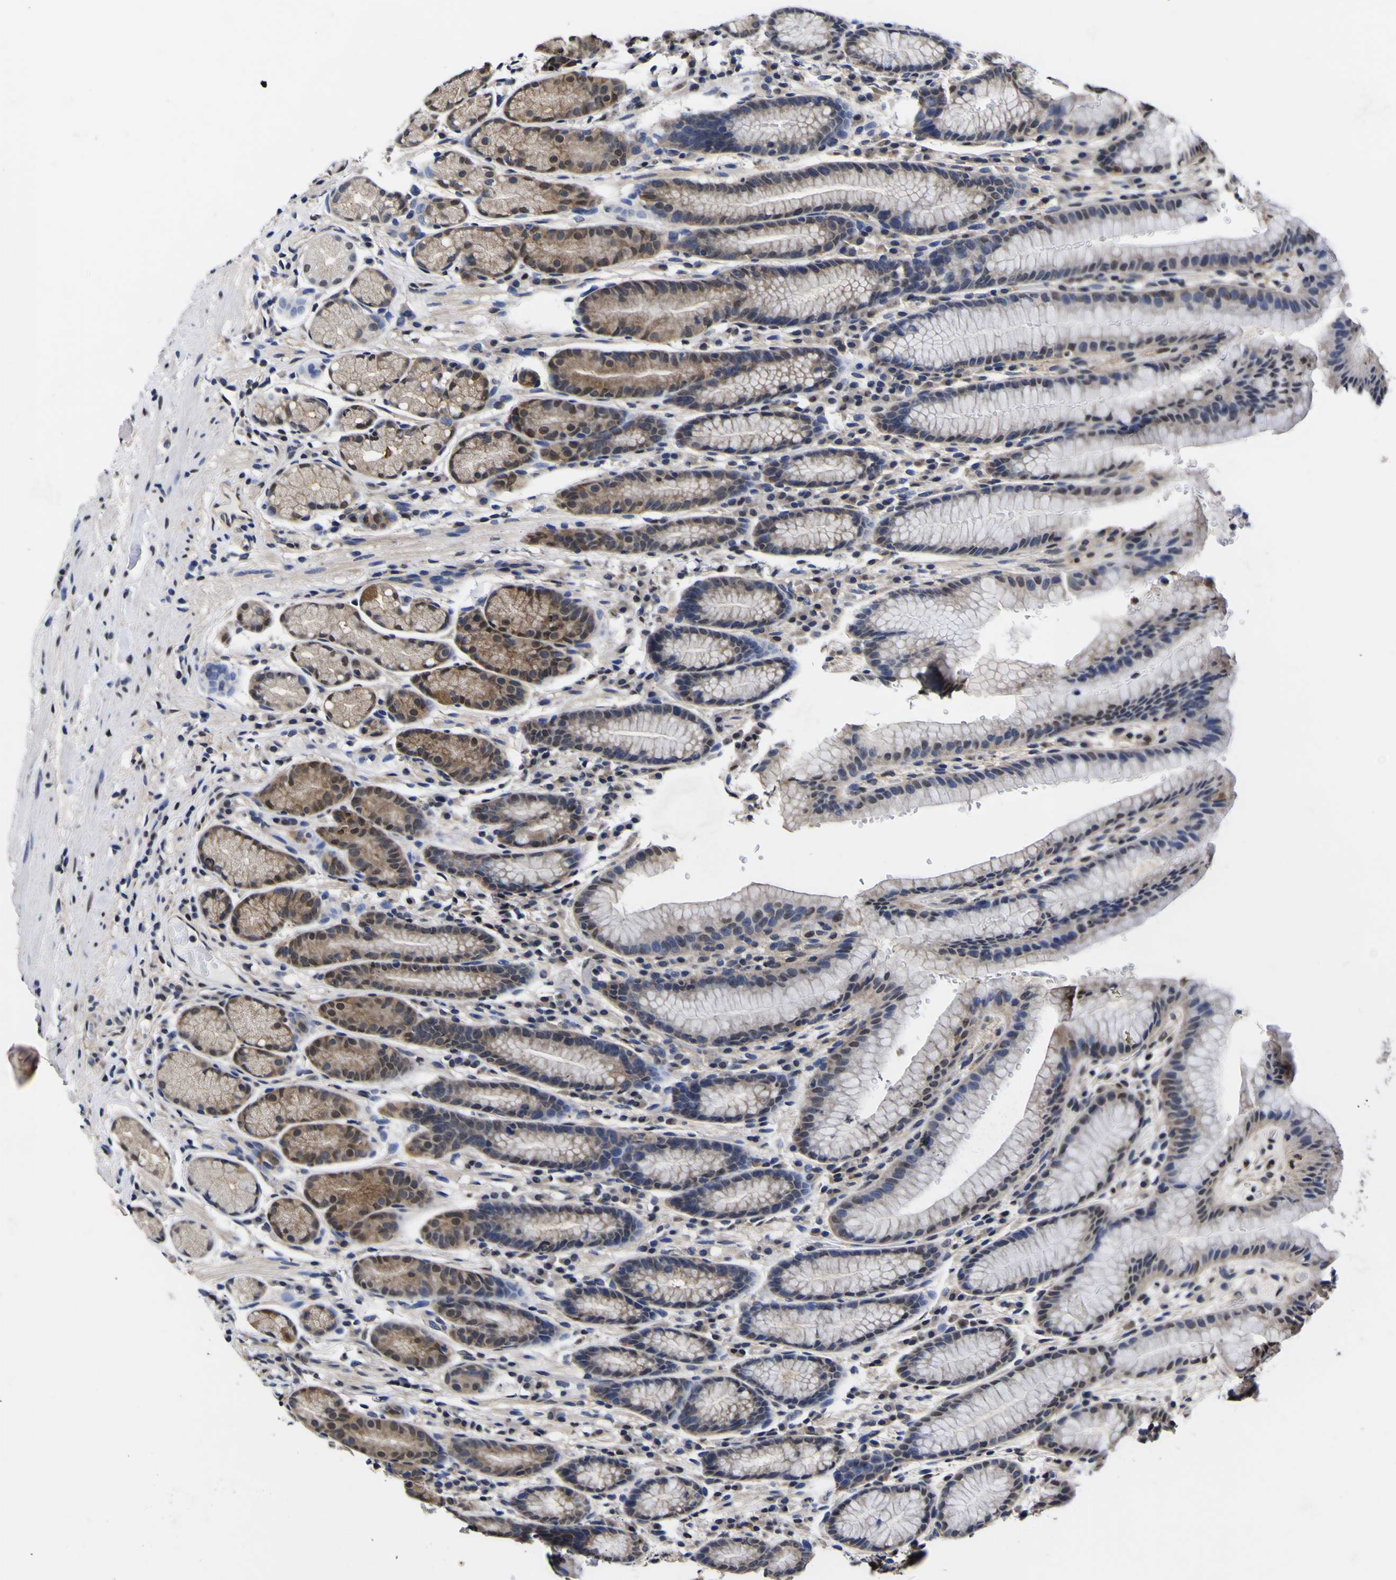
{"staining": {"intensity": "moderate", "quantity": "25%-75%", "location": "cytoplasmic/membranous,nuclear"}, "tissue": "stomach", "cell_type": "Glandular cells", "image_type": "normal", "snomed": [{"axis": "morphology", "description": "Normal tissue, NOS"}, {"axis": "topography", "description": "Stomach, lower"}], "caption": "A high-resolution photomicrograph shows IHC staining of benign stomach, which displays moderate cytoplasmic/membranous,nuclear staining in about 25%-75% of glandular cells.", "gene": "FAM110B", "patient": {"sex": "male", "age": 52}}